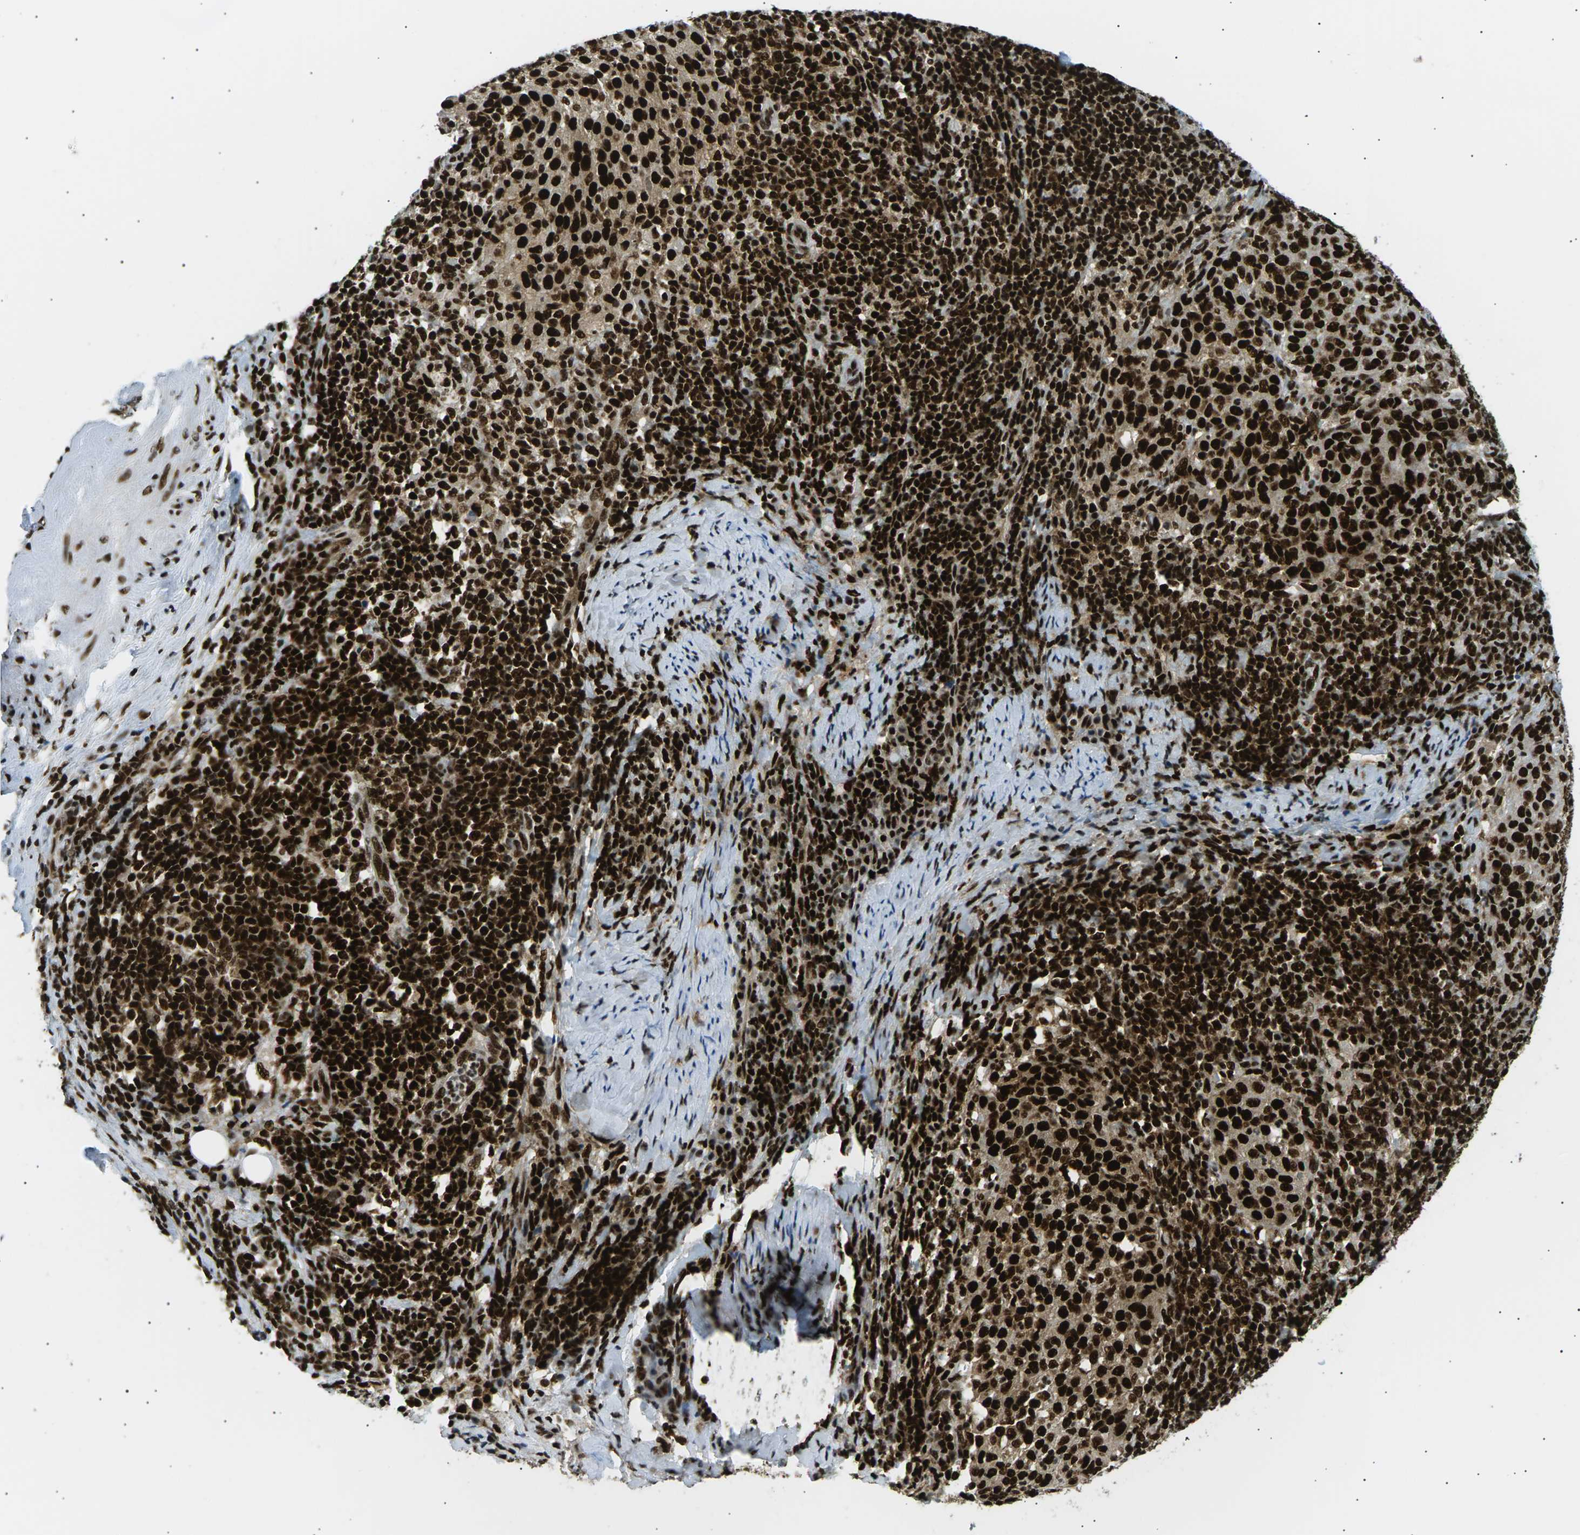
{"staining": {"intensity": "strong", "quantity": ">75%", "location": "nuclear"}, "tissue": "cervical cancer", "cell_type": "Tumor cells", "image_type": "cancer", "snomed": [{"axis": "morphology", "description": "Squamous cell carcinoma, NOS"}, {"axis": "topography", "description": "Cervix"}], "caption": "Squamous cell carcinoma (cervical) stained for a protein exhibits strong nuclear positivity in tumor cells.", "gene": "RPA2", "patient": {"sex": "female", "age": 51}}